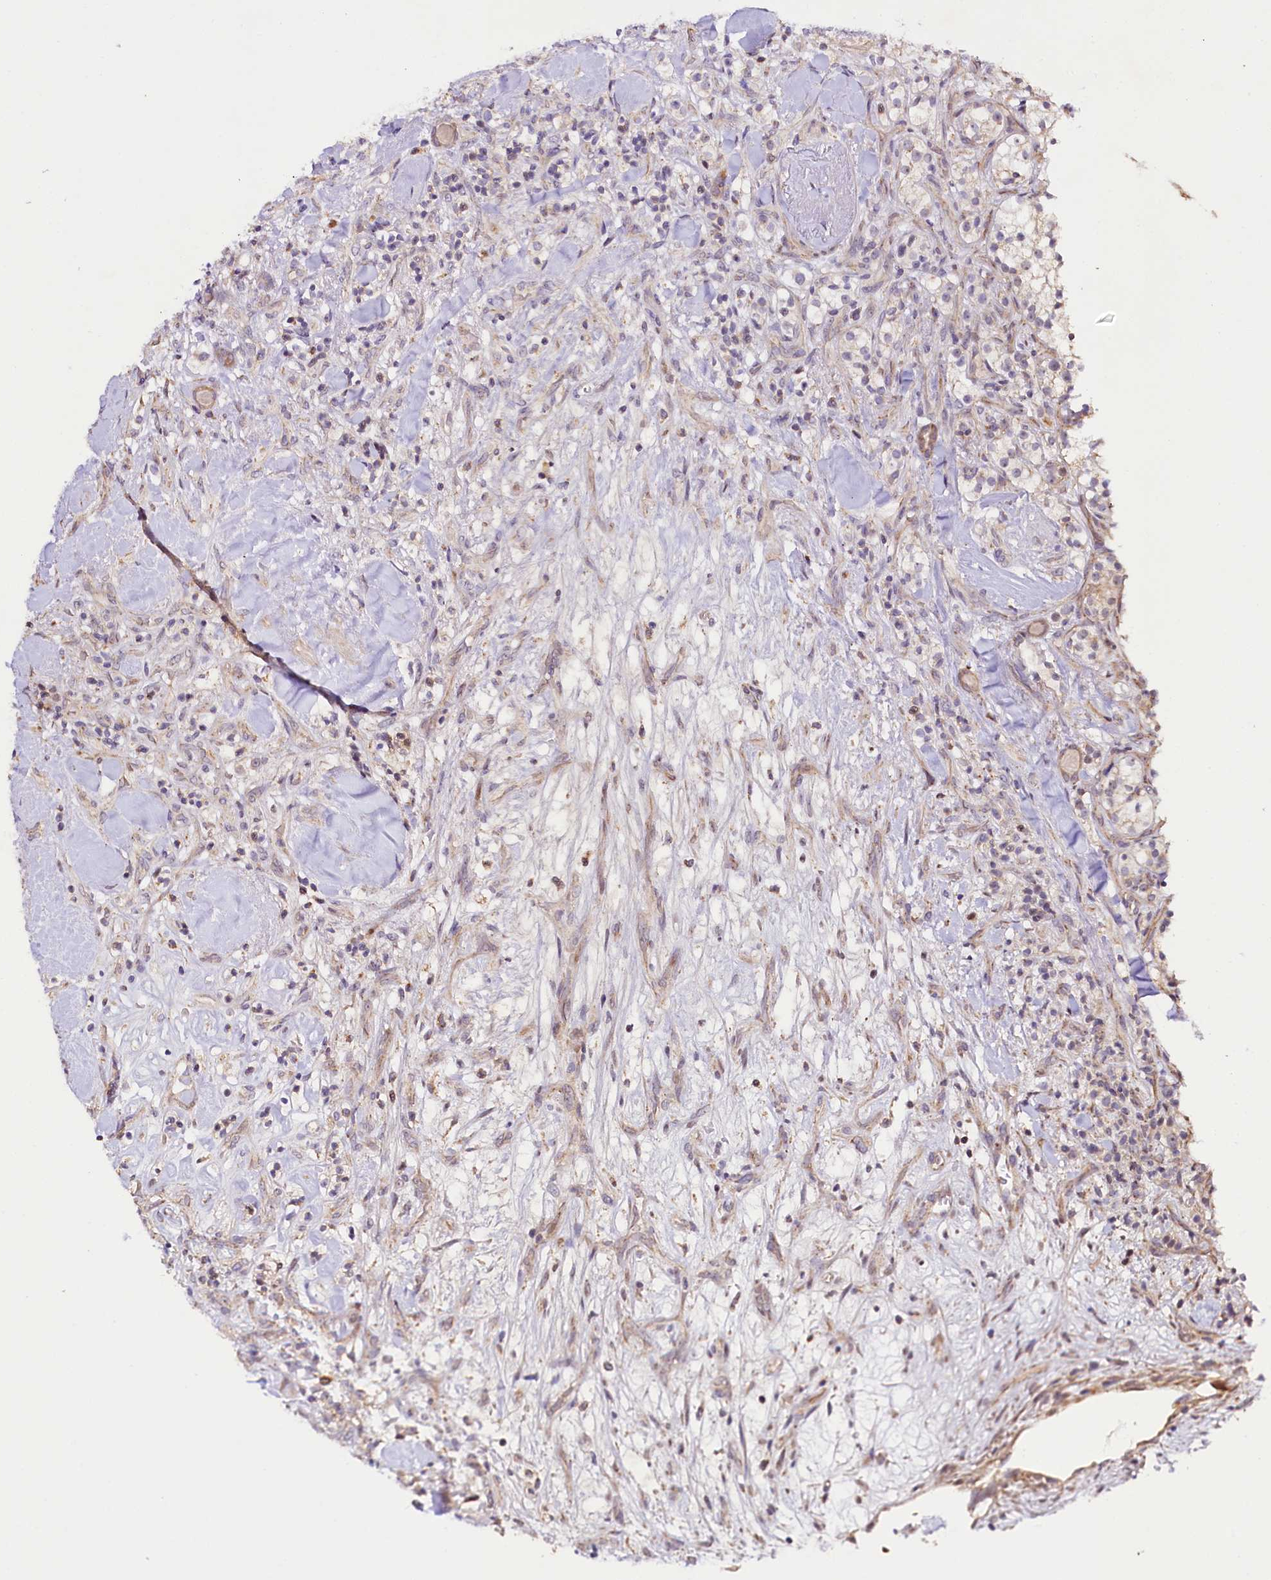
{"staining": {"intensity": "moderate", "quantity": "<25%", "location": "cytoplasmic/membranous"}, "tissue": "renal cancer", "cell_type": "Tumor cells", "image_type": "cancer", "snomed": [{"axis": "morphology", "description": "Adenocarcinoma, NOS"}, {"axis": "topography", "description": "Kidney"}], "caption": "Immunohistochemical staining of renal adenocarcinoma displays low levels of moderate cytoplasmic/membranous expression in about <25% of tumor cells.", "gene": "ST7", "patient": {"sex": "male", "age": 77}}